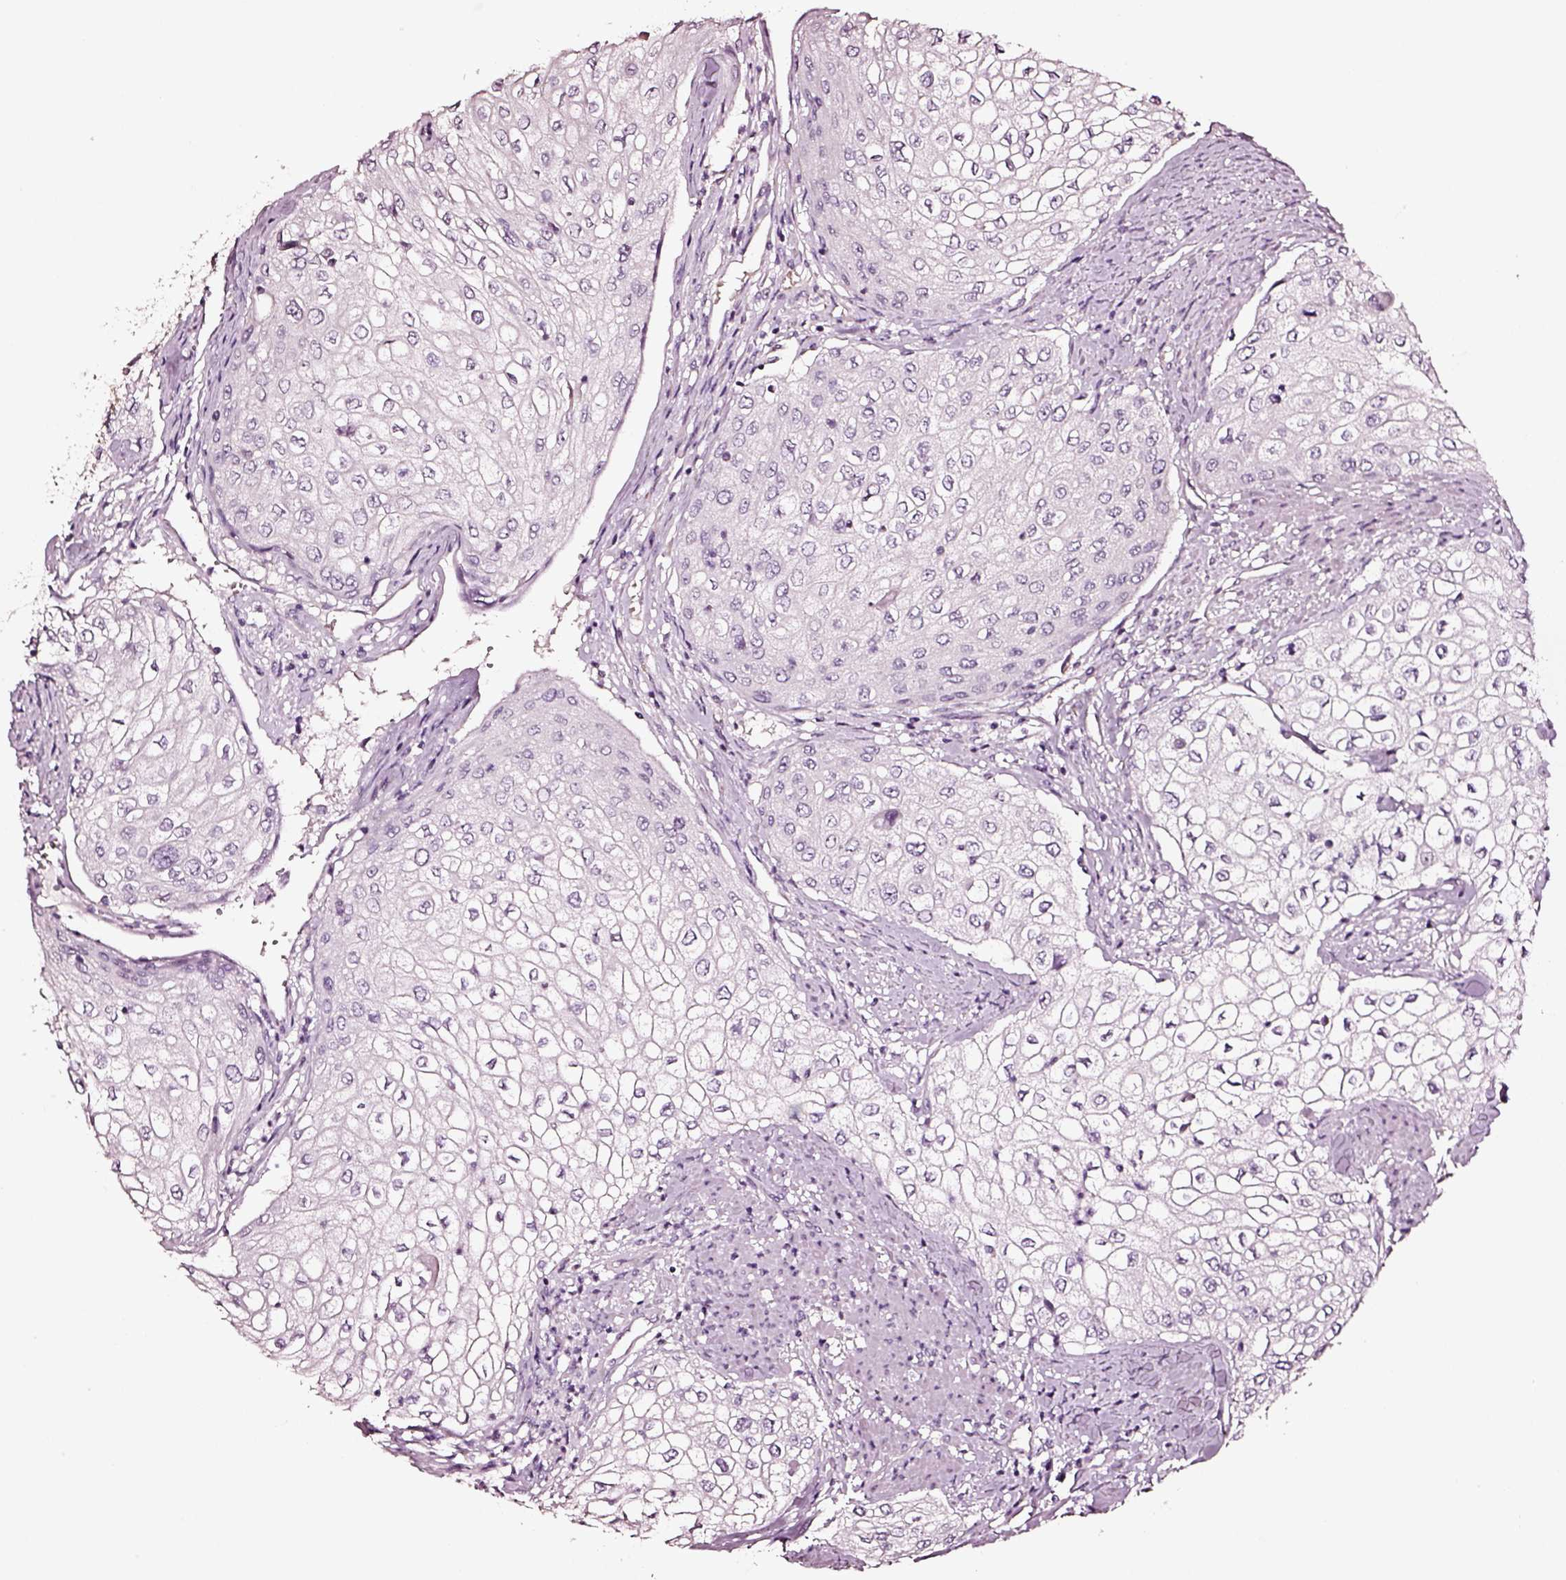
{"staining": {"intensity": "negative", "quantity": "none", "location": "none"}, "tissue": "urothelial cancer", "cell_type": "Tumor cells", "image_type": "cancer", "snomed": [{"axis": "morphology", "description": "Urothelial carcinoma, High grade"}, {"axis": "topography", "description": "Urinary bladder"}], "caption": "This is an IHC photomicrograph of human urothelial cancer. There is no expression in tumor cells.", "gene": "AADAT", "patient": {"sex": "male", "age": 62}}